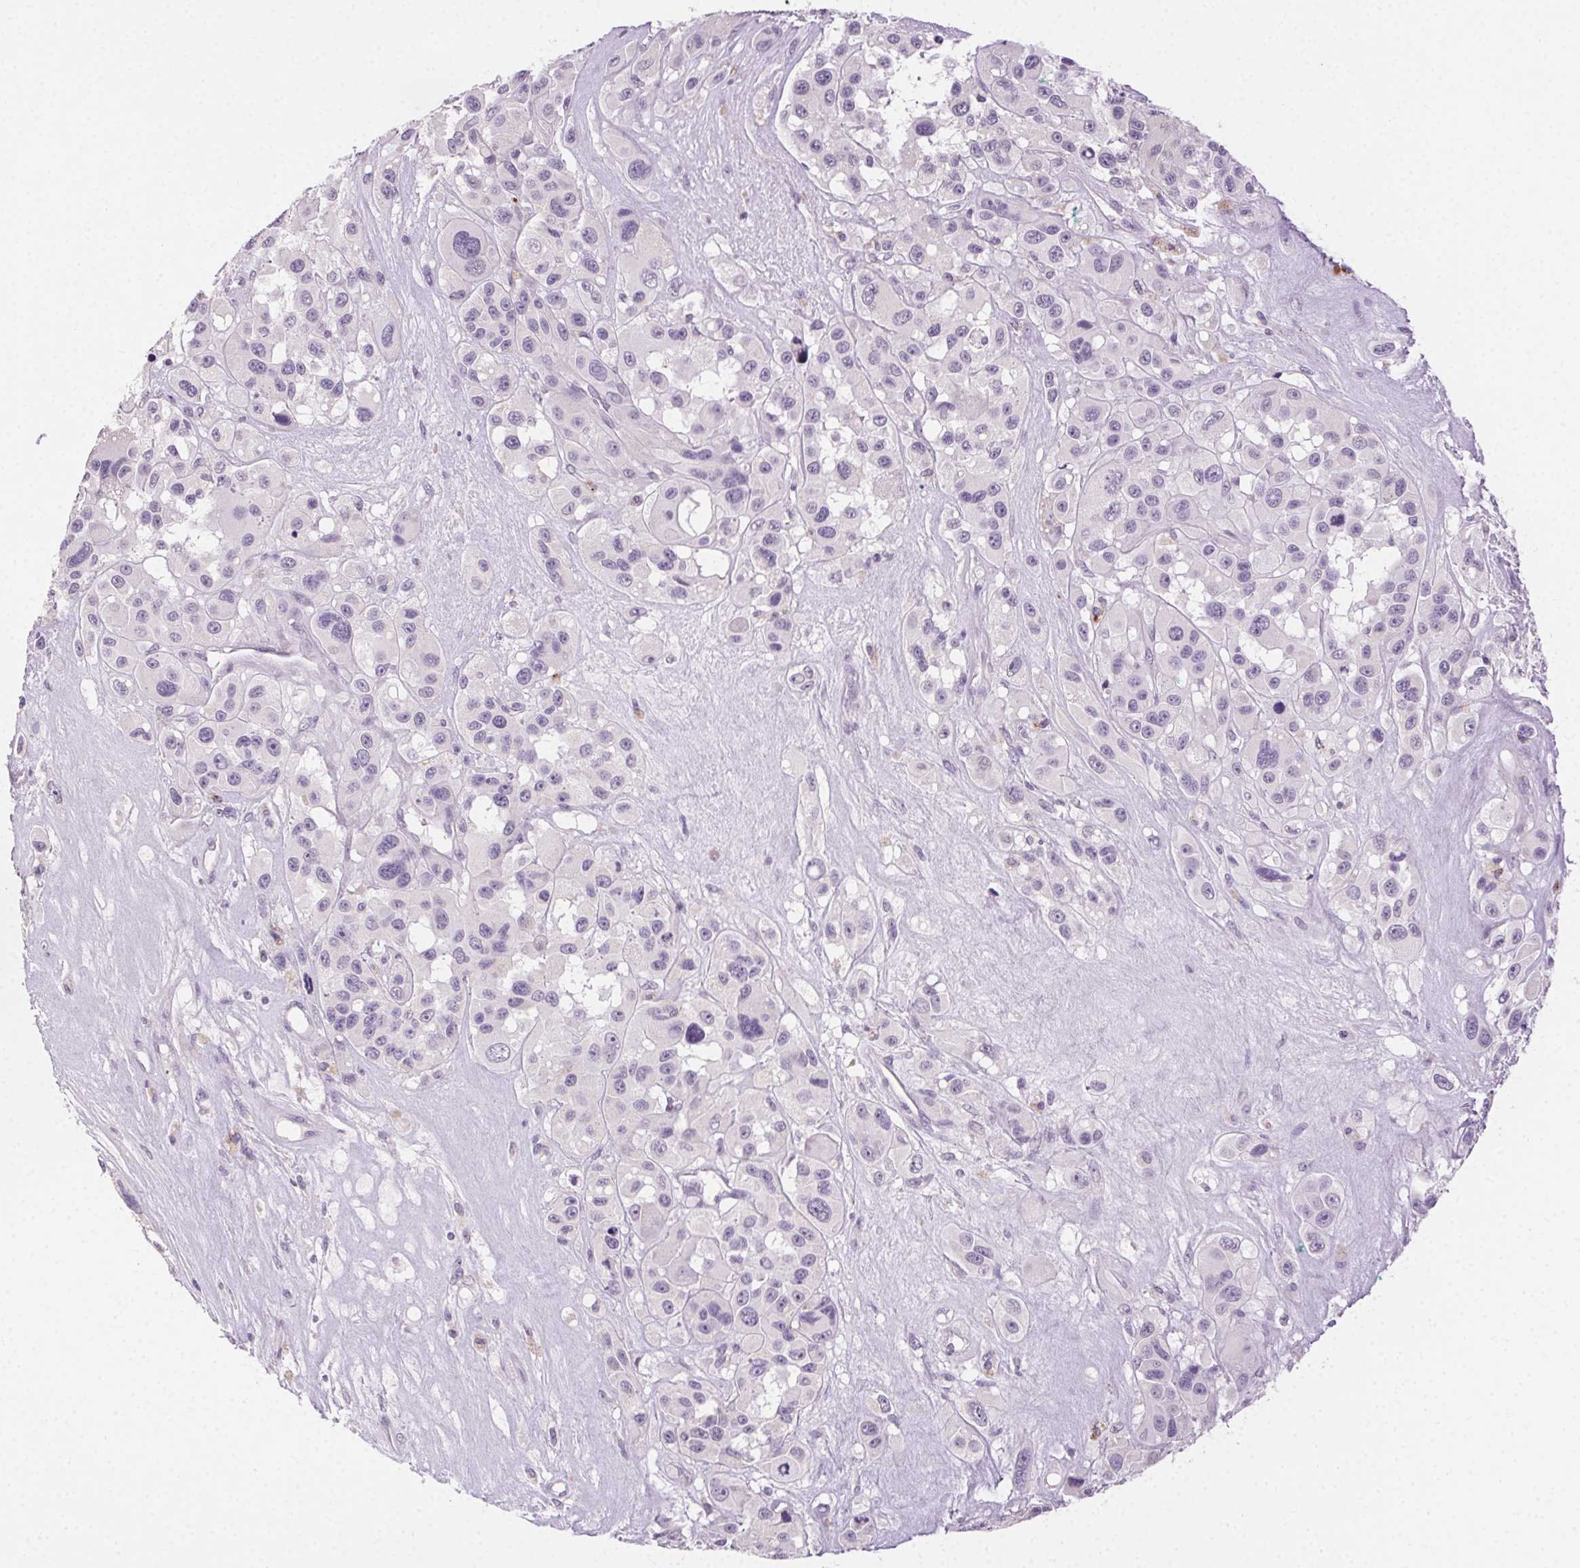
{"staining": {"intensity": "negative", "quantity": "none", "location": "none"}, "tissue": "melanoma", "cell_type": "Tumor cells", "image_type": "cancer", "snomed": [{"axis": "morphology", "description": "Malignant melanoma, Metastatic site"}, {"axis": "topography", "description": "Lymph node"}], "caption": "Micrograph shows no protein expression in tumor cells of malignant melanoma (metastatic site) tissue.", "gene": "AKAP5", "patient": {"sex": "female", "age": 65}}